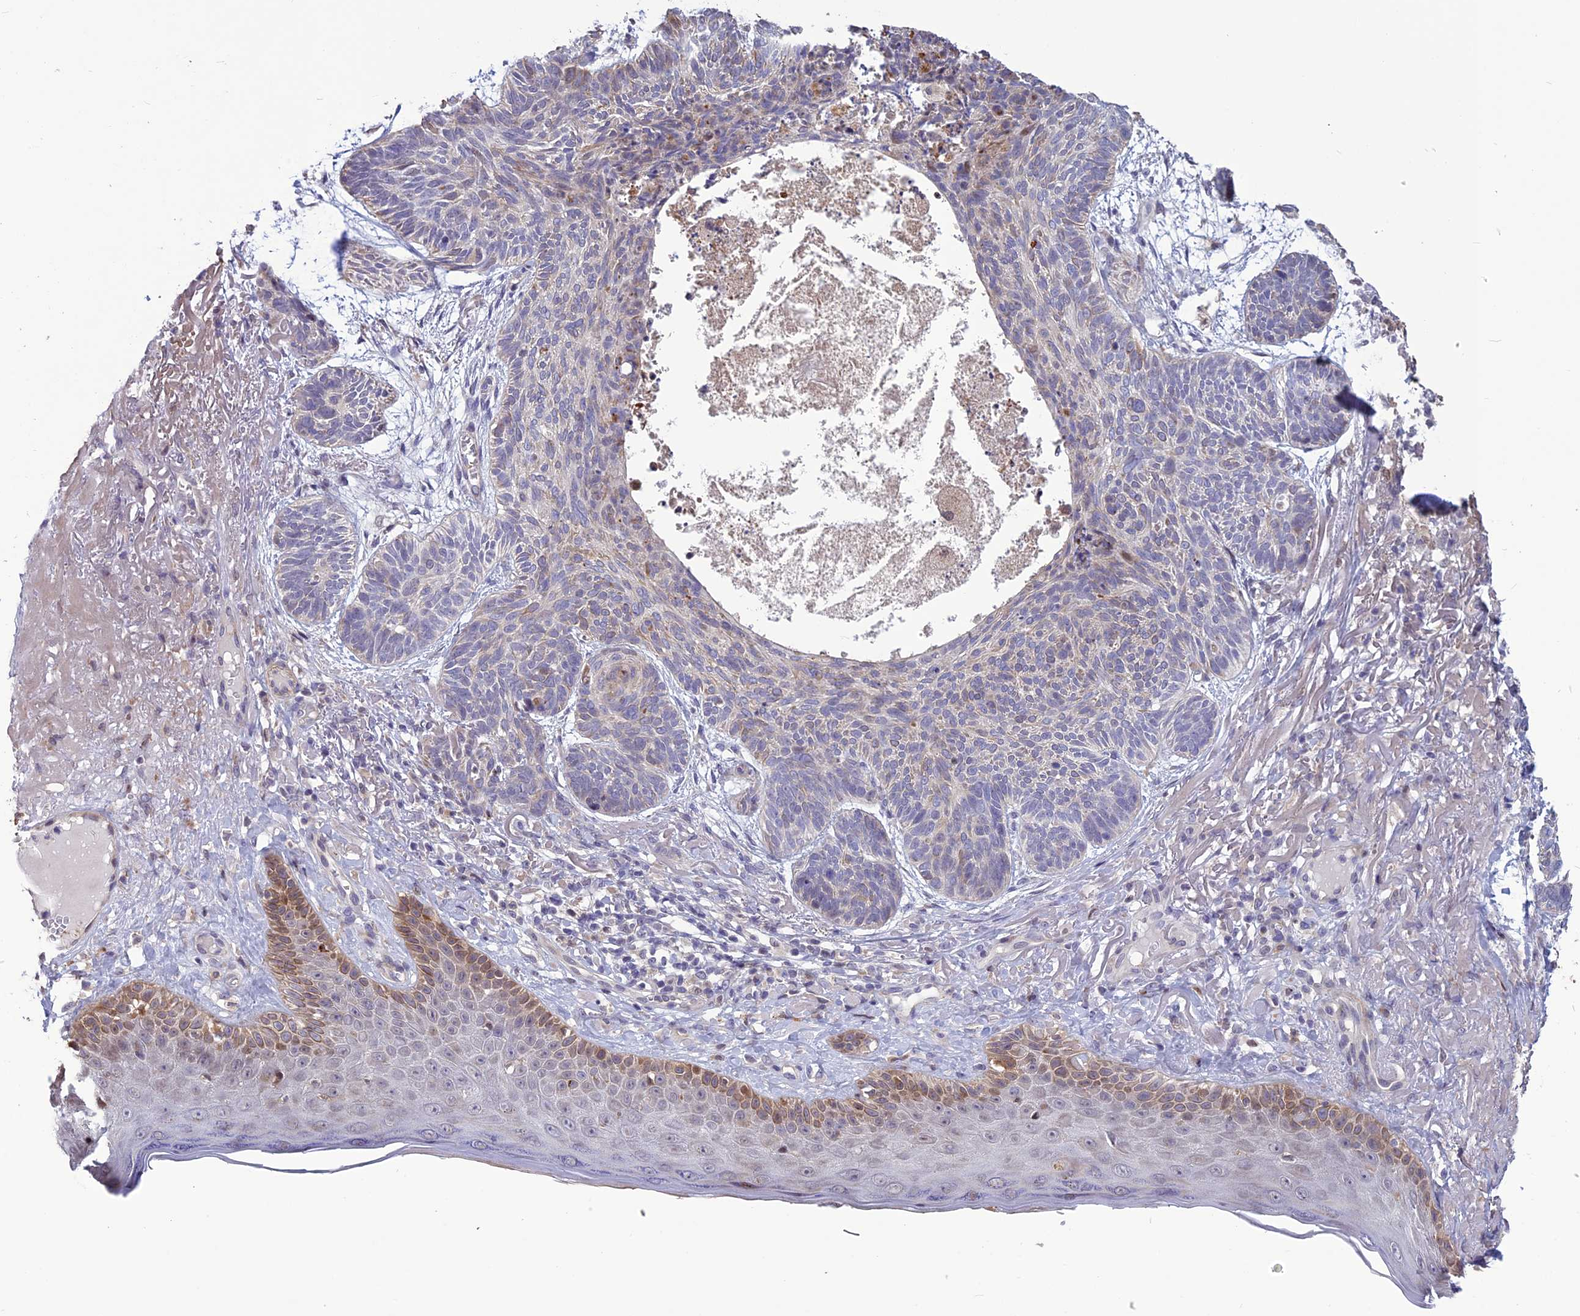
{"staining": {"intensity": "negative", "quantity": "none", "location": "none"}, "tissue": "skin cancer", "cell_type": "Tumor cells", "image_type": "cancer", "snomed": [{"axis": "morphology", "description": "Normal tissue, NOS"}, {"axis": "morphology", "description": "Basal cell carcinoma"}, {"axis": "topography", "description": "Skin"}], "caption": "High power microscopy image of an IHC photomicrograph of skin cancer (basal cell carcinoma), revealing no significant expression in tumor cells.", "gene": "SPG21", "patient": {"sex": "male", "age": 66}}